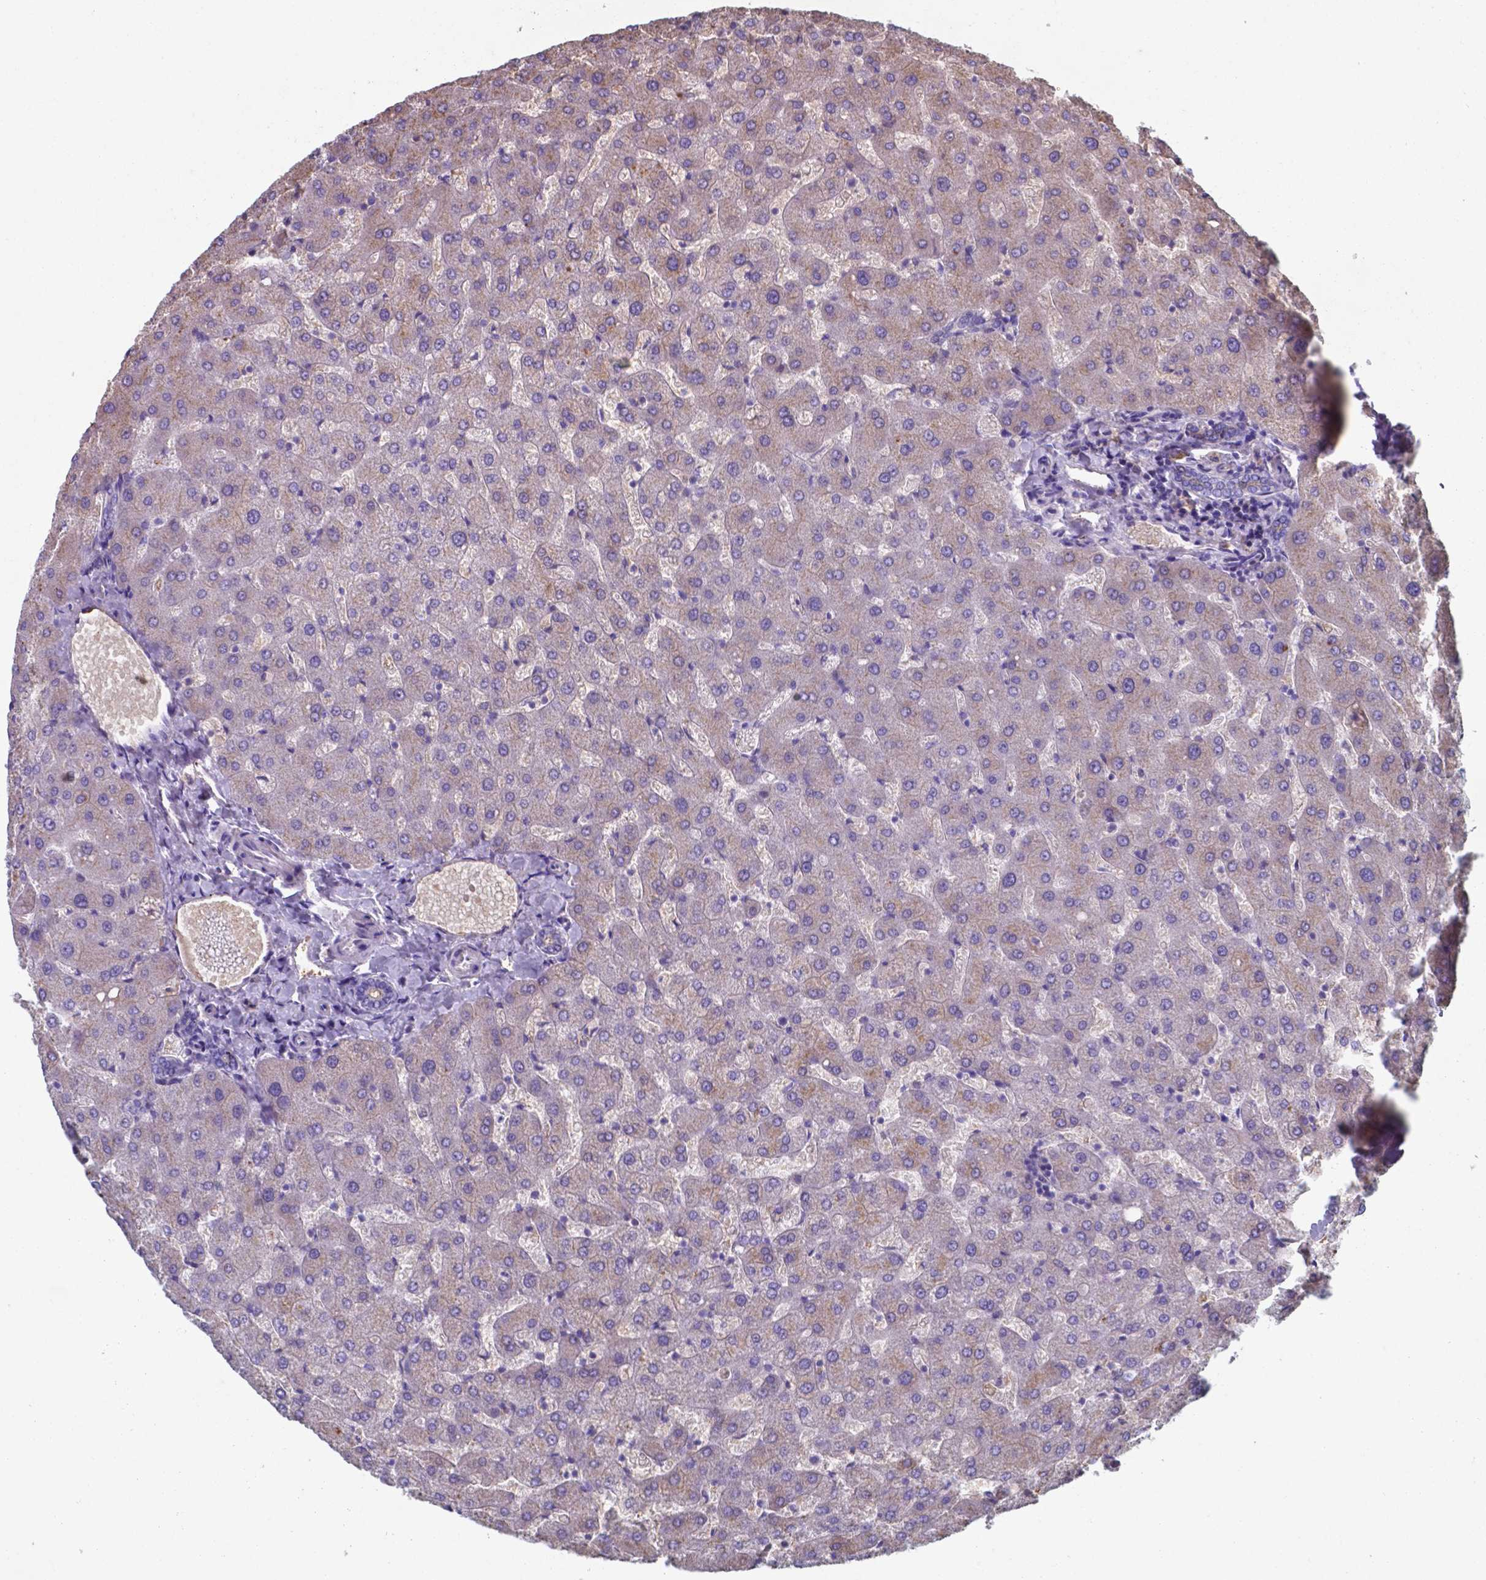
{"staining": {"intensity": "negative", "quantity": "none", "location": "none"}, "tissue": "liver", "cell_type": "Cholangiocytes", "image_type": "normal", "snomed": [{"axis": "morphology", "description": "Normal tissue, NOS"}, {"axis": "topography", "description": "Liver"}], "caption": "This is an immunohistochemistry (IHC) photomicrograph of unremarkable human liver. There is no staining in cholangiocytes.", "gene": "SERPINA1", "patient": {"sex": "female", "age": 50}}